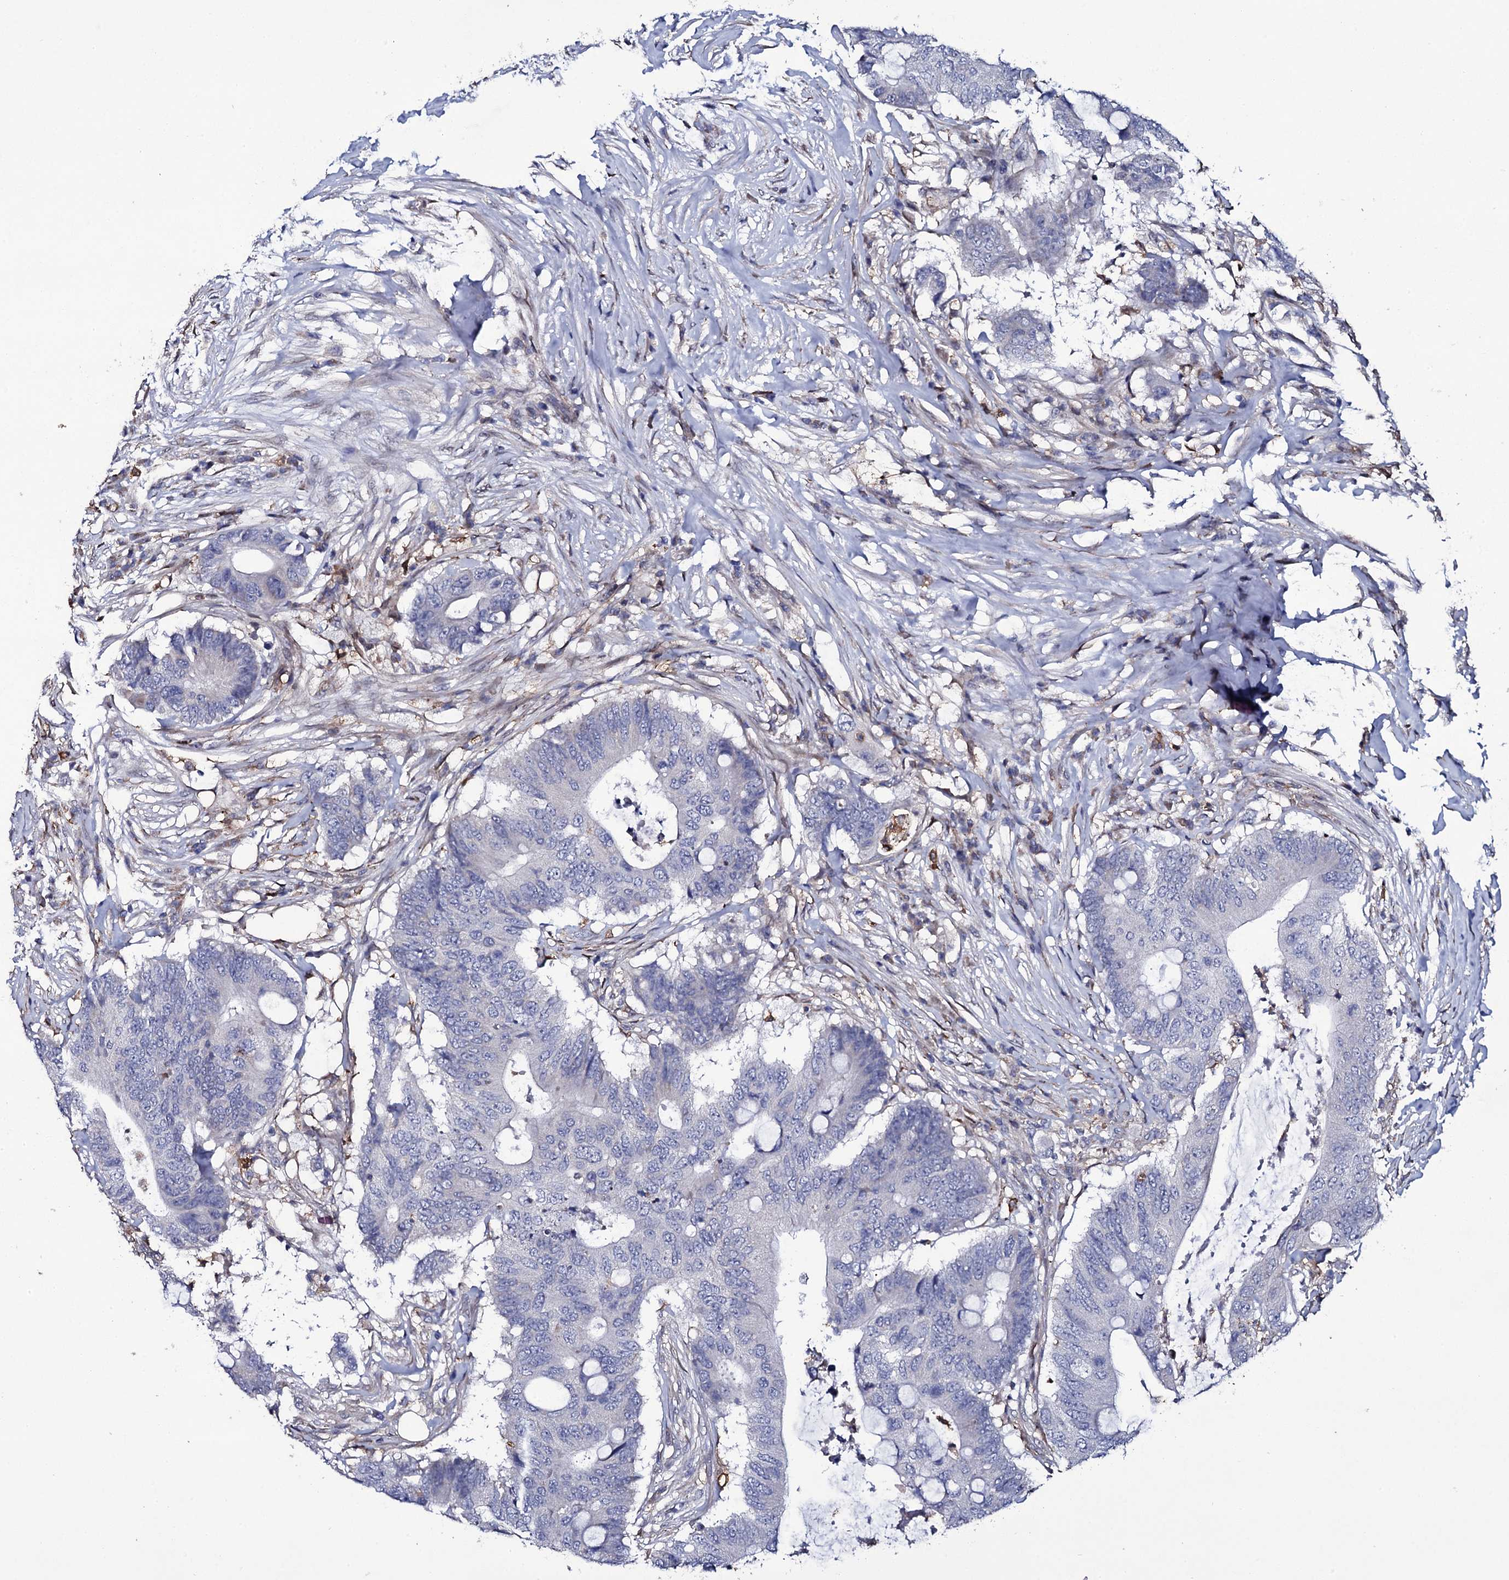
{"staining": {"intensity": "negative", "quantity": "none", "location": "none"}, "tissue": "colorectal cancer", "cell_type": "Tumor cells", "image_type": "cancer", "snomed": [{"axis": "morphology", "description": "Adenocarcinoma, NOS"}, {"axis": "topography", "description": "Colon"}], "caption": "Tumor cells show no significant protein positivity in colorectal cancer (adenocarcinoma).", "gene": "TTC23", "patient": {"sex": "male", "age": 71}}